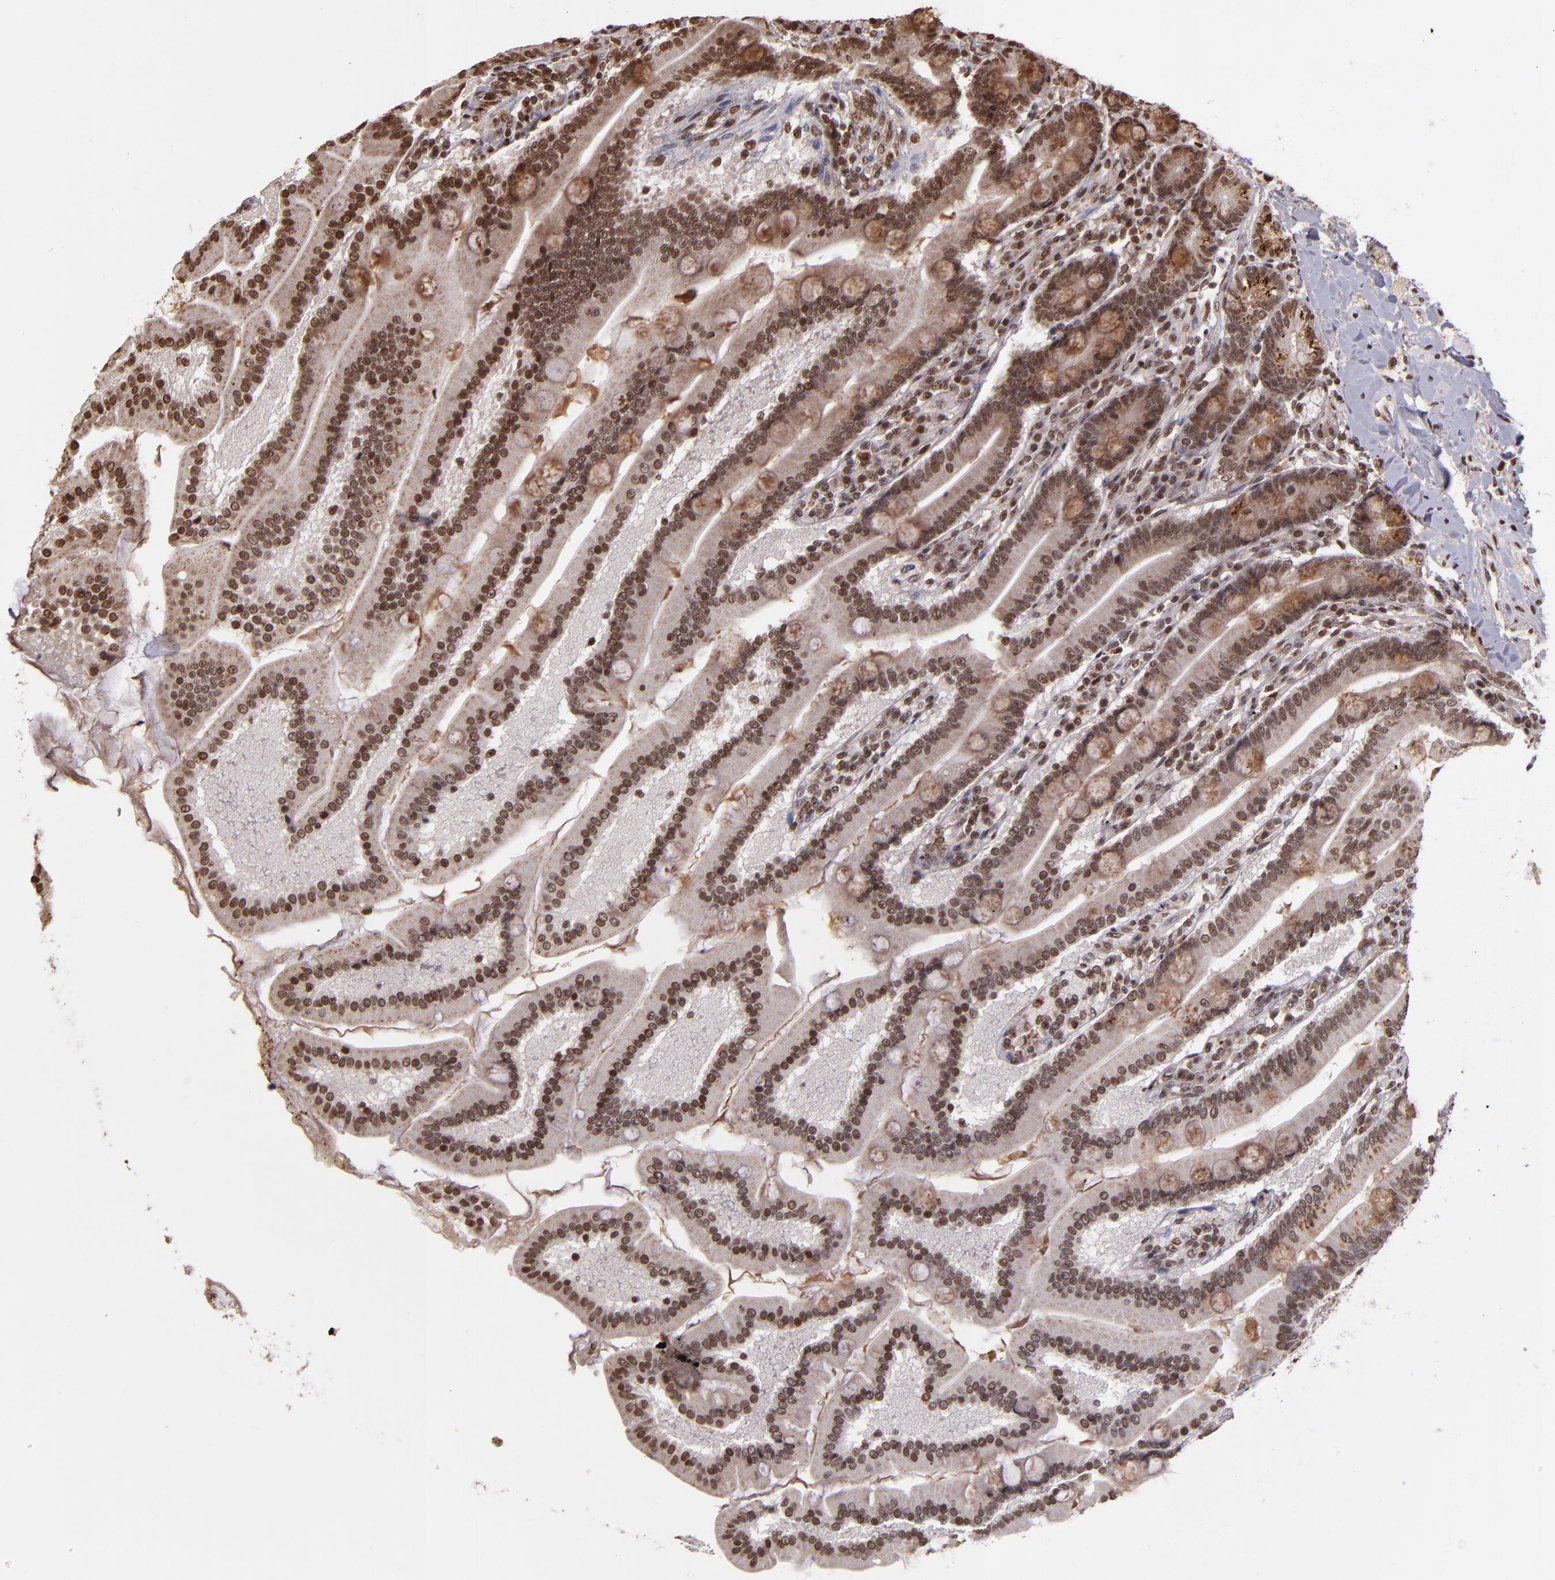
{"staining": {"intensity": "moderate", "quantity": ">75%", "location": "nuclear"}, "tissue": "duodenum", "cell_type": "Glandular cells", "image_type": "normal", "snomed": [{"axis": "morphology", "description": "Normal tissue, NOS"}, {"axis": "topography", "description": "Duodenum"}], "caption": "There is medium levels of moderate nuclear expression in glandular cells of unremarkable duodenum, as demonstrated by immunohistochemical staining (brown color).", "gene": "CUL3", "patient": {"sex": "female", "age": 64}}